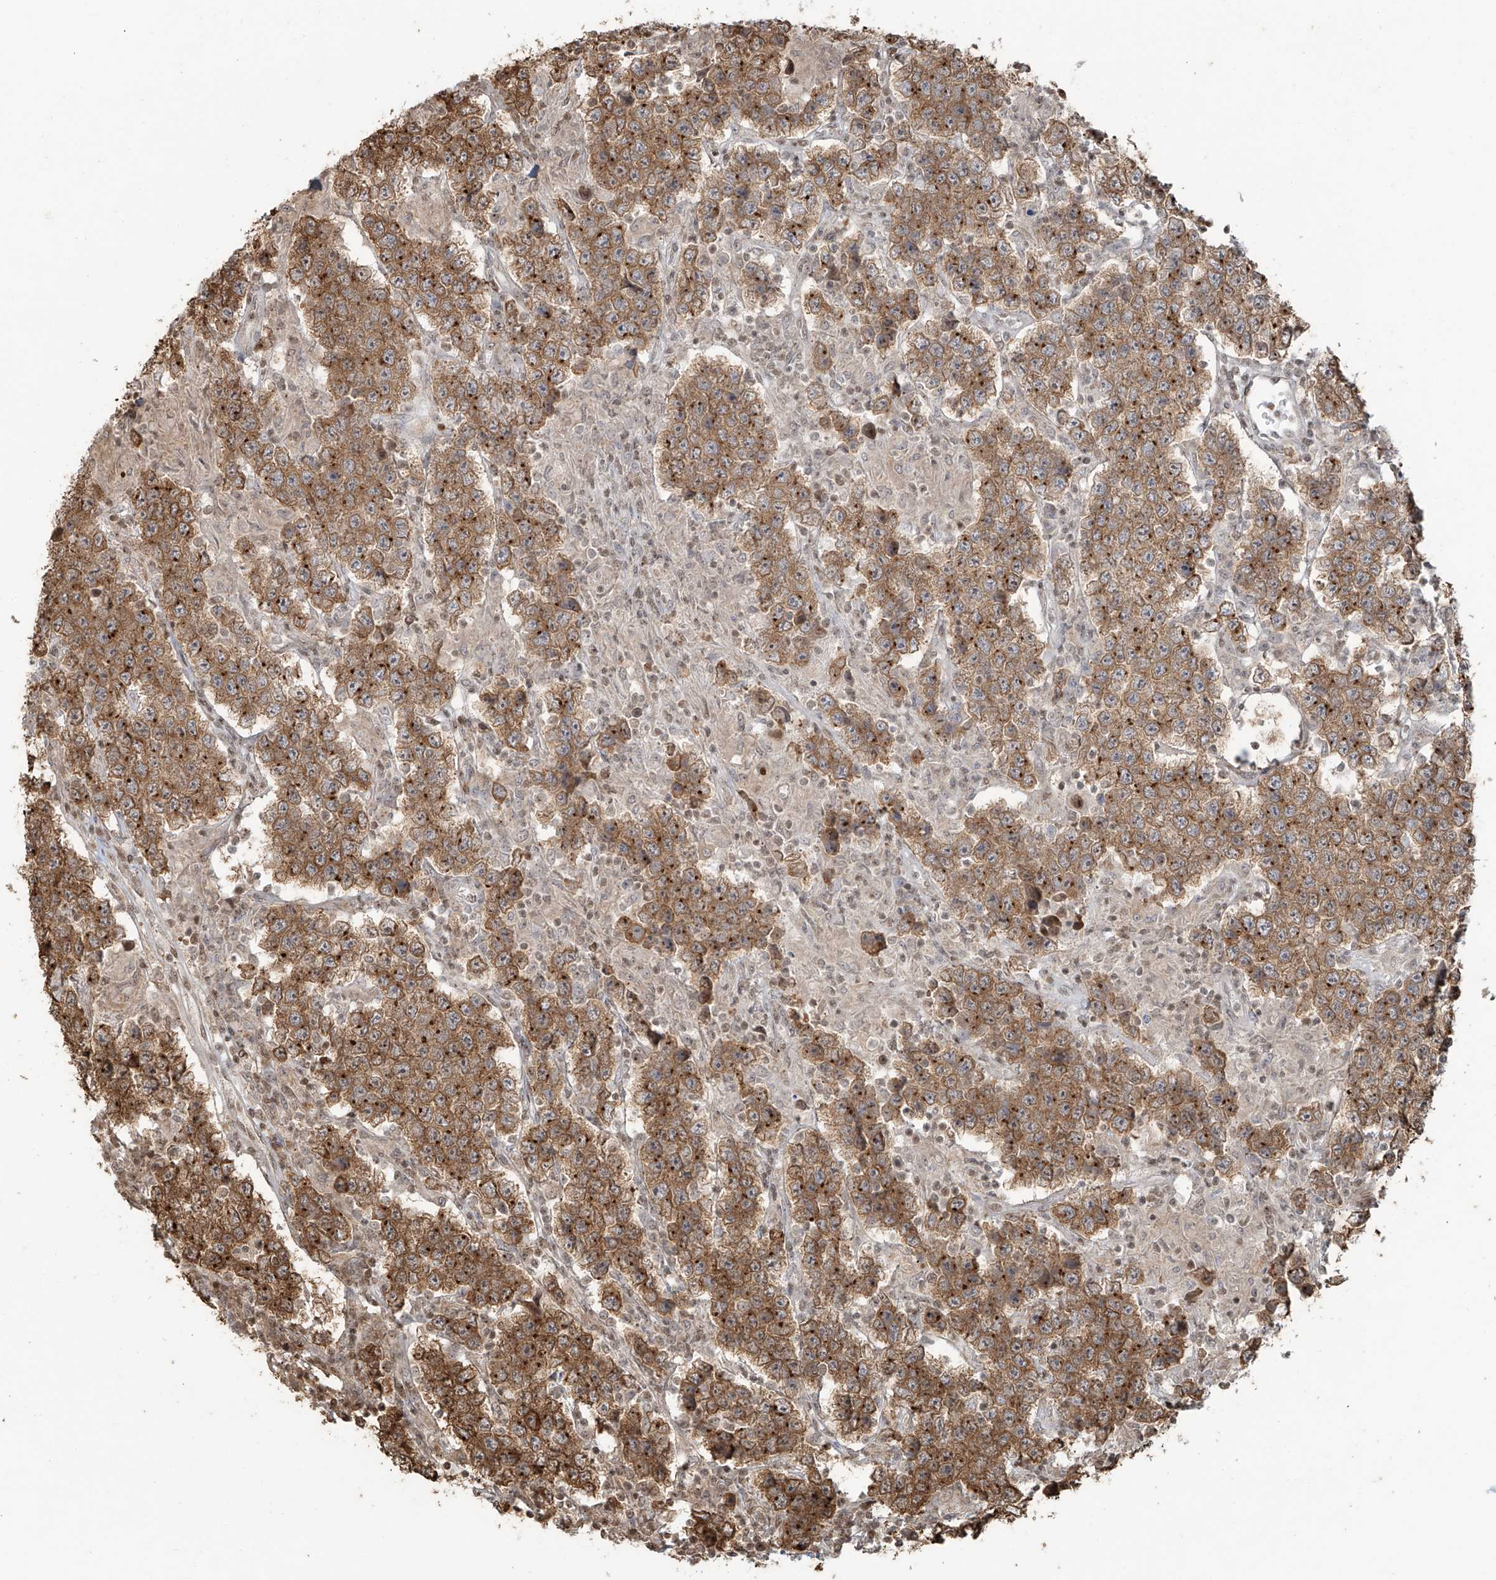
{"staining": {"intensity": "moderate", "quantity": ">75%", "location": "cytoplasmic/membranous"}, "tissue": "testis cancer", "cell_type": "Tumor cells", "image_type": "cancer", "snomed": [{"axis": "morphology", "description": "Normal tissue, NOS"}, {"axis": "morphology", "description": "Urothelial carcinoma, High grade"}, {"axis": "morphology", "description": "Seminoma, NOS"}, {"axis": "morphology", "description": "Carcinoma, Embryonal, NOS"}, {"axis": "topography", "description": "Urinary bladder"}, {"axis": "topography", "description": "Testis"}], "caption": "Brown immunohistochemical staining in human testis seminoma displays moderate cytoplasmic/membranous staining in about >75% of tumor cells. The protein is stained brown, and the nuclei are stained in blue (DAB IHC with brightfield microscopy, high magnification).", "gene": "VMP1", "patient": {"sex": "male", "age": 41}}